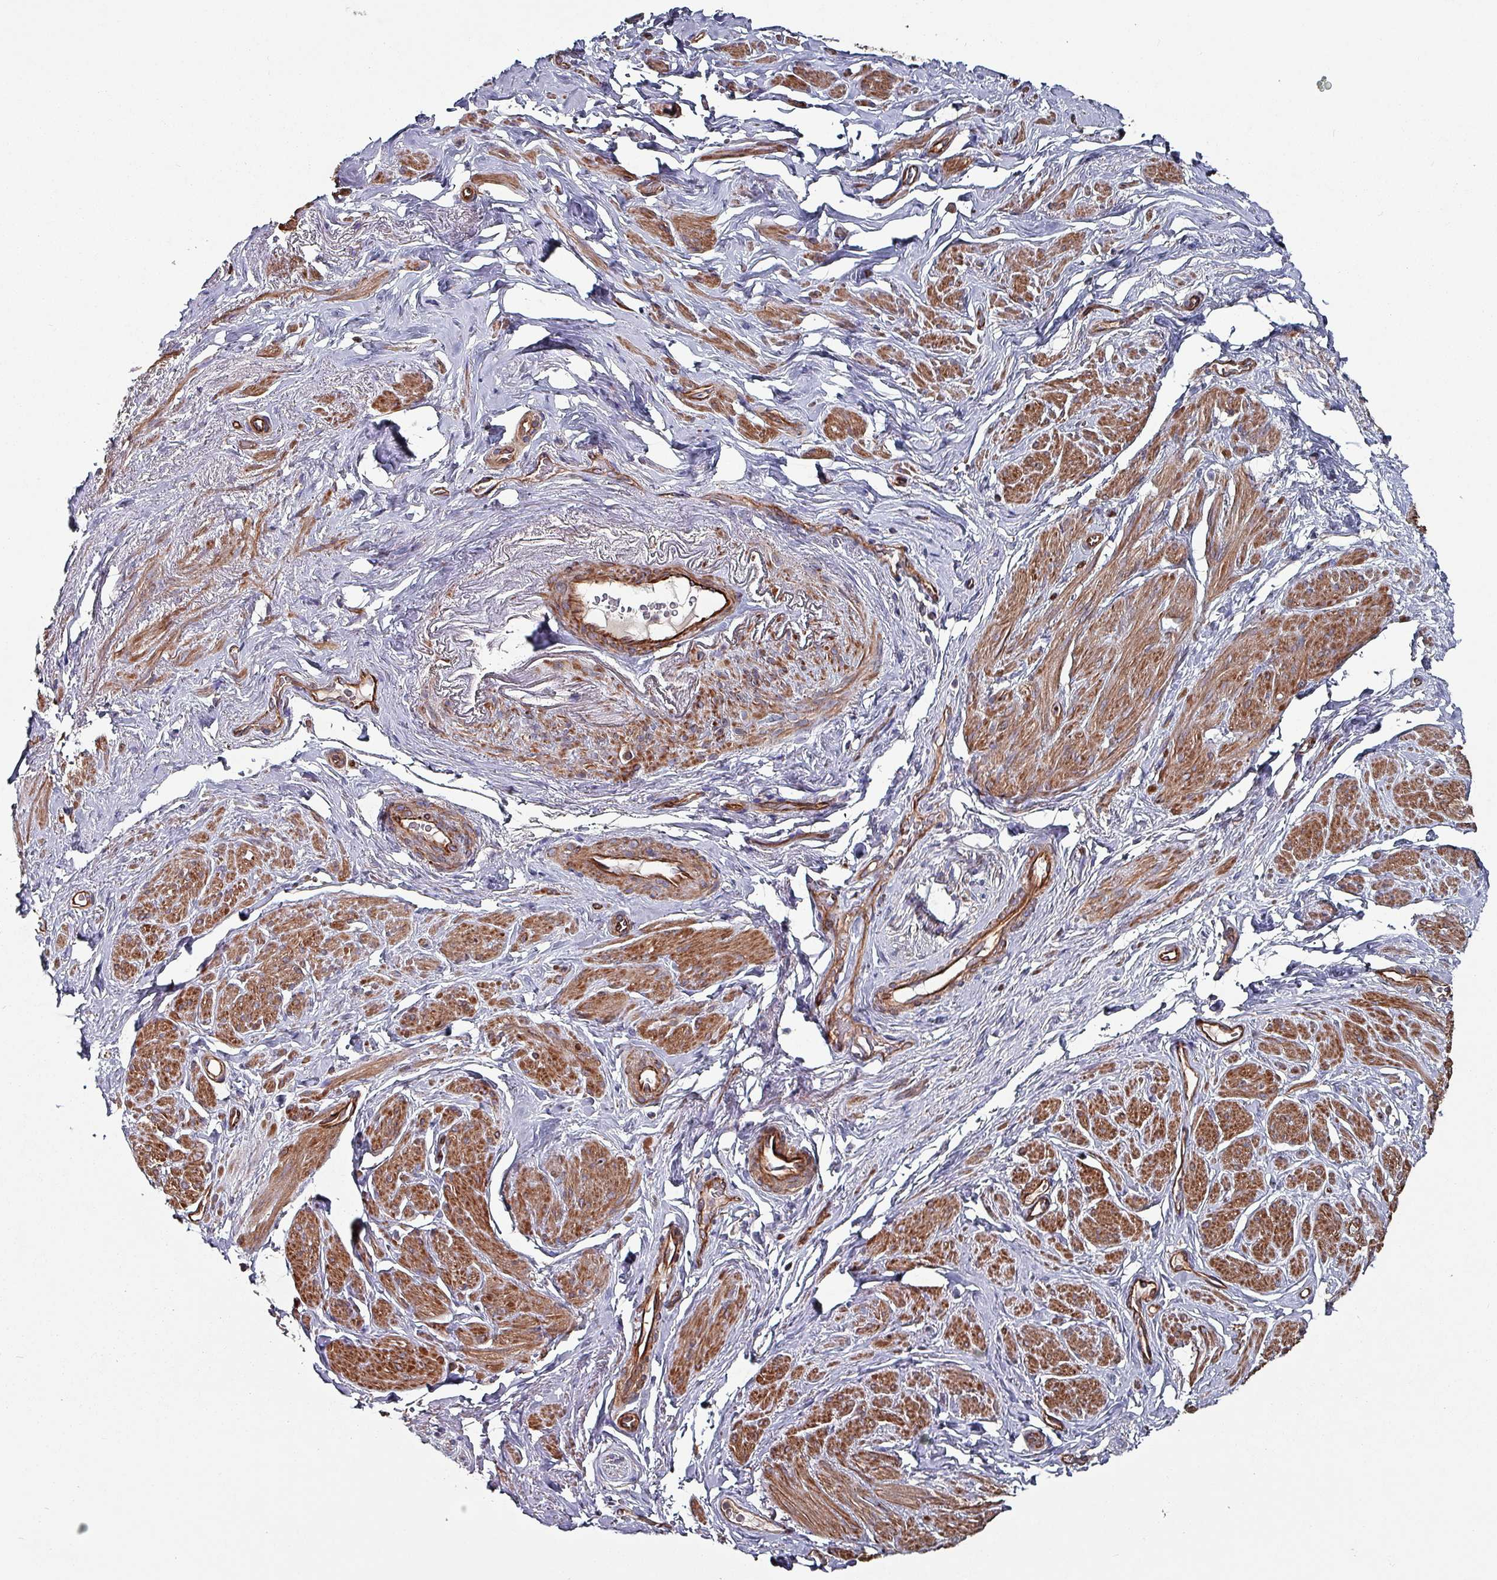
{"staining": {"intensity": "moderate", "quantity": ">75%", "location": "cytoplasmic/membranous"}, "tissue": "smooth muscle", "cell_type": "Smooth muscle cells", "image_type": "normal", "snomed": [{"axis": "morphology", "description": "Normal tissue, NOS"}, {"axis": "topography", "description": "Smooth muscle"}, {"axis": "topography", "description": "Peripheral nerve tissue"}], "caption": "Moderate cytoplasmic/membranous staining is present in about >75% of smooth muscle cells in normal smooth muscle.", "gene": "ANO10", "patient": {"sex": "male", "age": 69}}